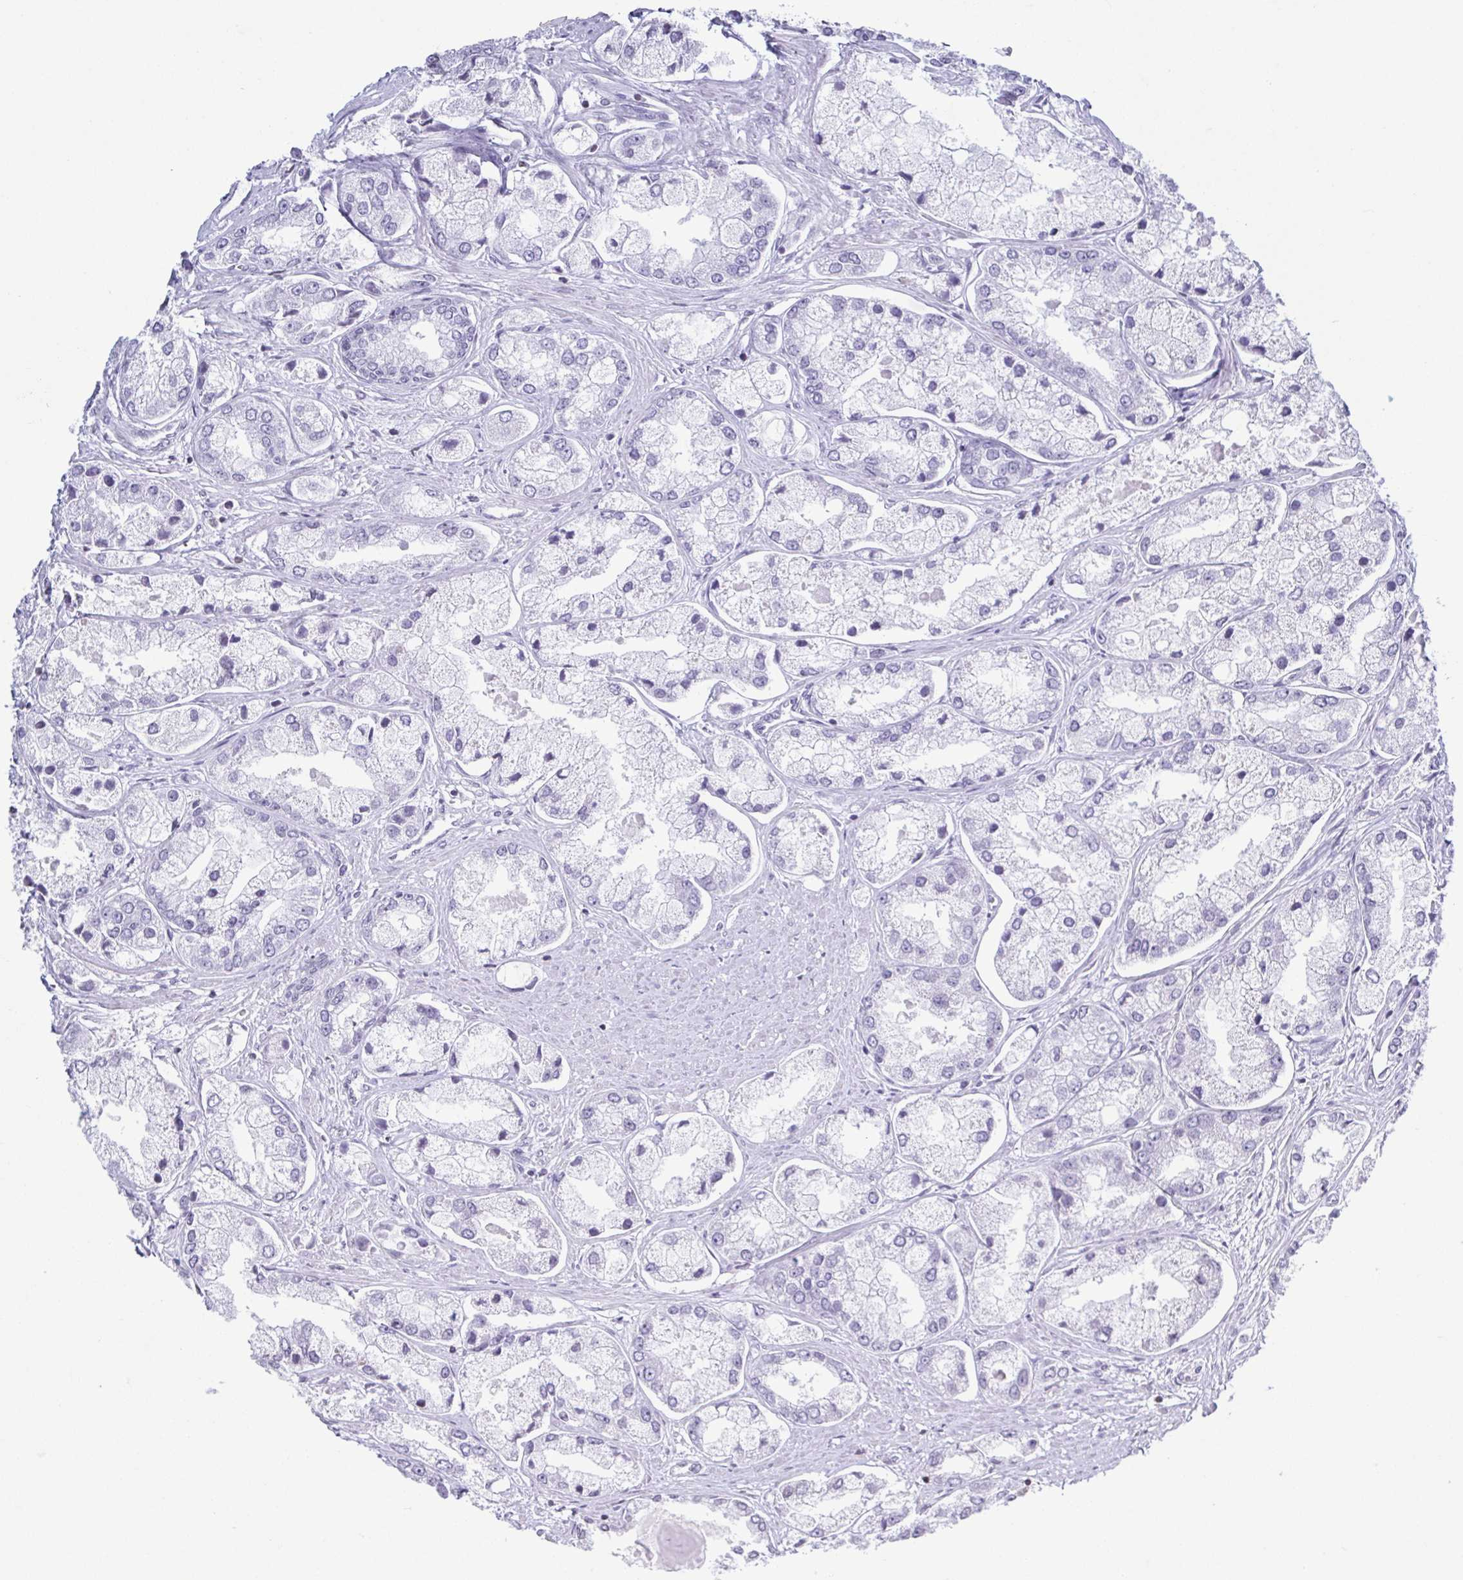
{"staining": {"intensity": "negative", "quantity": "none", "location": "none"}, "tissue": "prostate cancer", "cell_type": "Tumor cells", "image_type": "cancer", "snomed": [{"axis": "morphology", "description": "Adenocarcinoma, Low grade"}, {"axis": "topography", "description": "Prostate"}], "caption": "High magnification brightfield microscopy of prostate cancer (low-grade adenocarcinoma) stained with DAB (brown) and counterstained with hematoxylin (blue): tumor cells show no significant expression.", "gene": "VCY1B", "patient": {"sex": "male", "age": 69}}